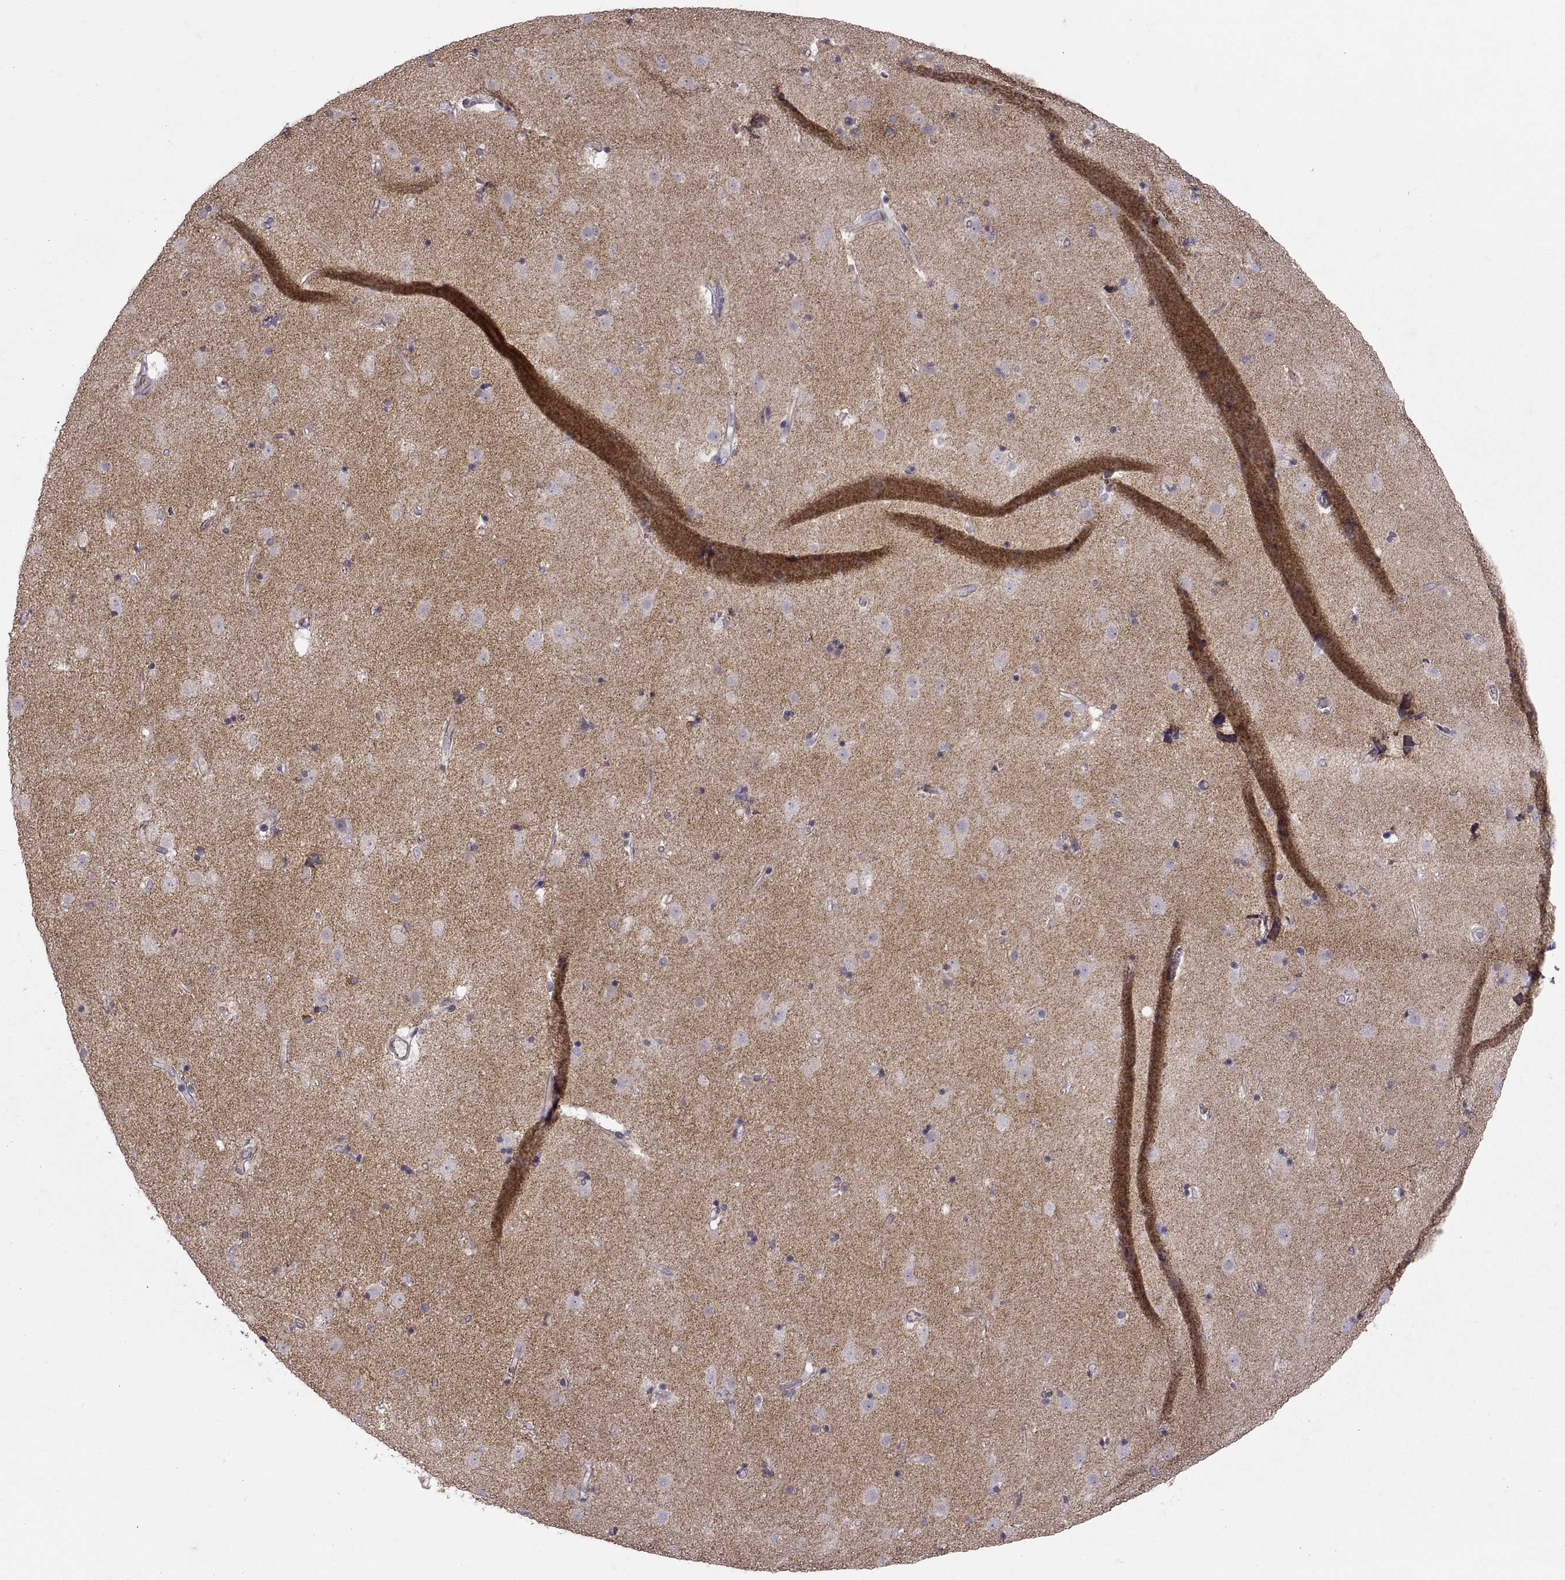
{"staining": {"intensity": "negative", "quantity": "none", "location": "none"}, "tissue": "caudate", "cell_type": "Glial cells", "image_type": "normal", "snomed": [{"axis": "morphology", "description": "Normal tissue, NOS"}, {"axis": "topography", "description": "Lateral ventricle wall"}], "caption": "Immunohistochemistry (IHC) of normal caudate displays no positivity in glial cells.", "gene": "CDH2", "patient": {"sex": "female", "age": 71}}